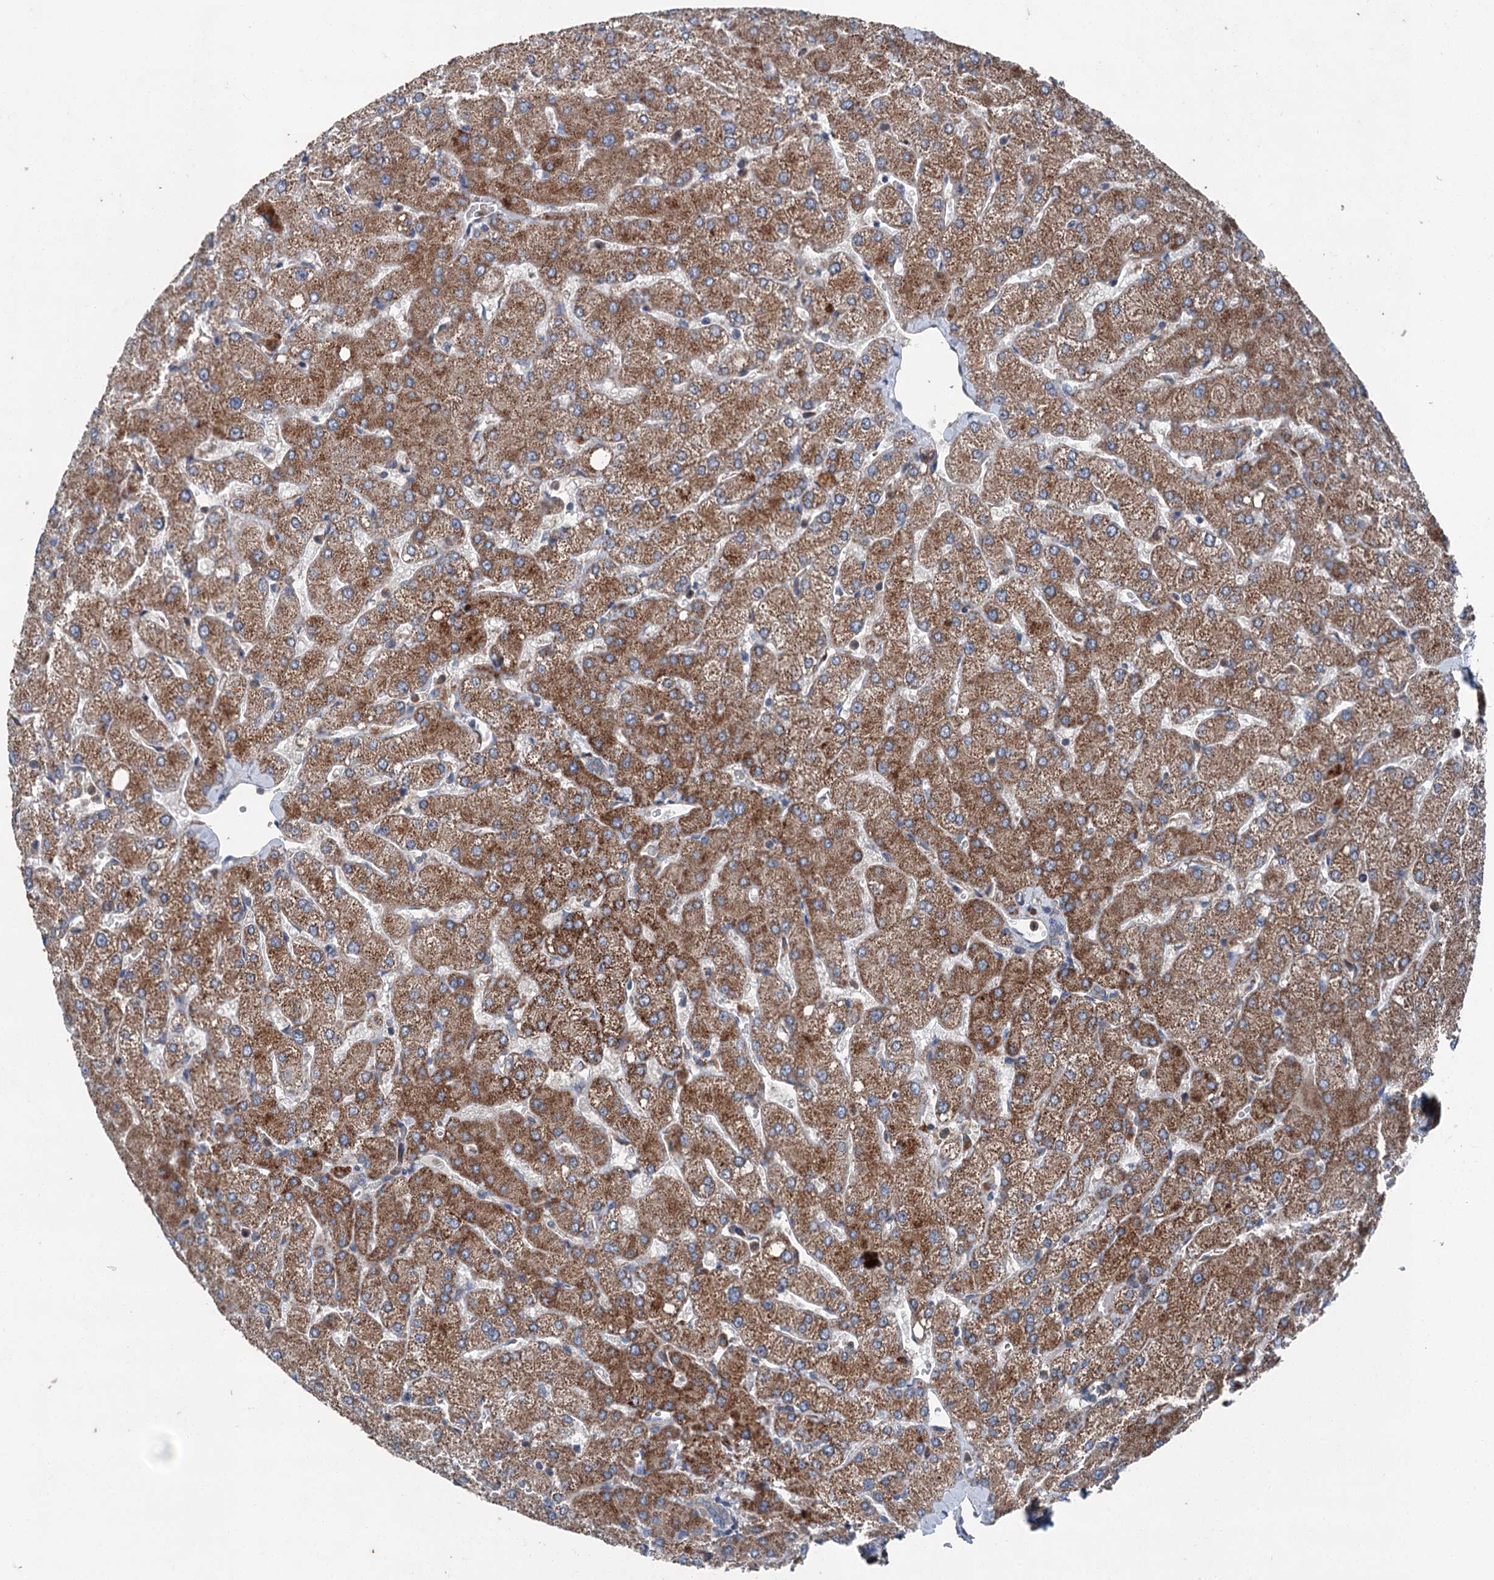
{"staining": {"intensity": "weak", "quantity": "<25%", "location": "cytoplasmic/membranous"}, "tissue": "liver", "cell_type": "Cholangiocytes", "image_type": "normal", "snomed": [{"axis": "morphology", "description": "Normal tissue, NOS"}, {"axis": "topography", "description": "Liver"}], "caption": "IHC of benign liver shows no expression in cholangiocytes. (DAB immunohistochemistry visualized using brightfield microscopy, high magnification).", "gene": "RUFY1", "patient": {"sex": "female", "age": 54}}